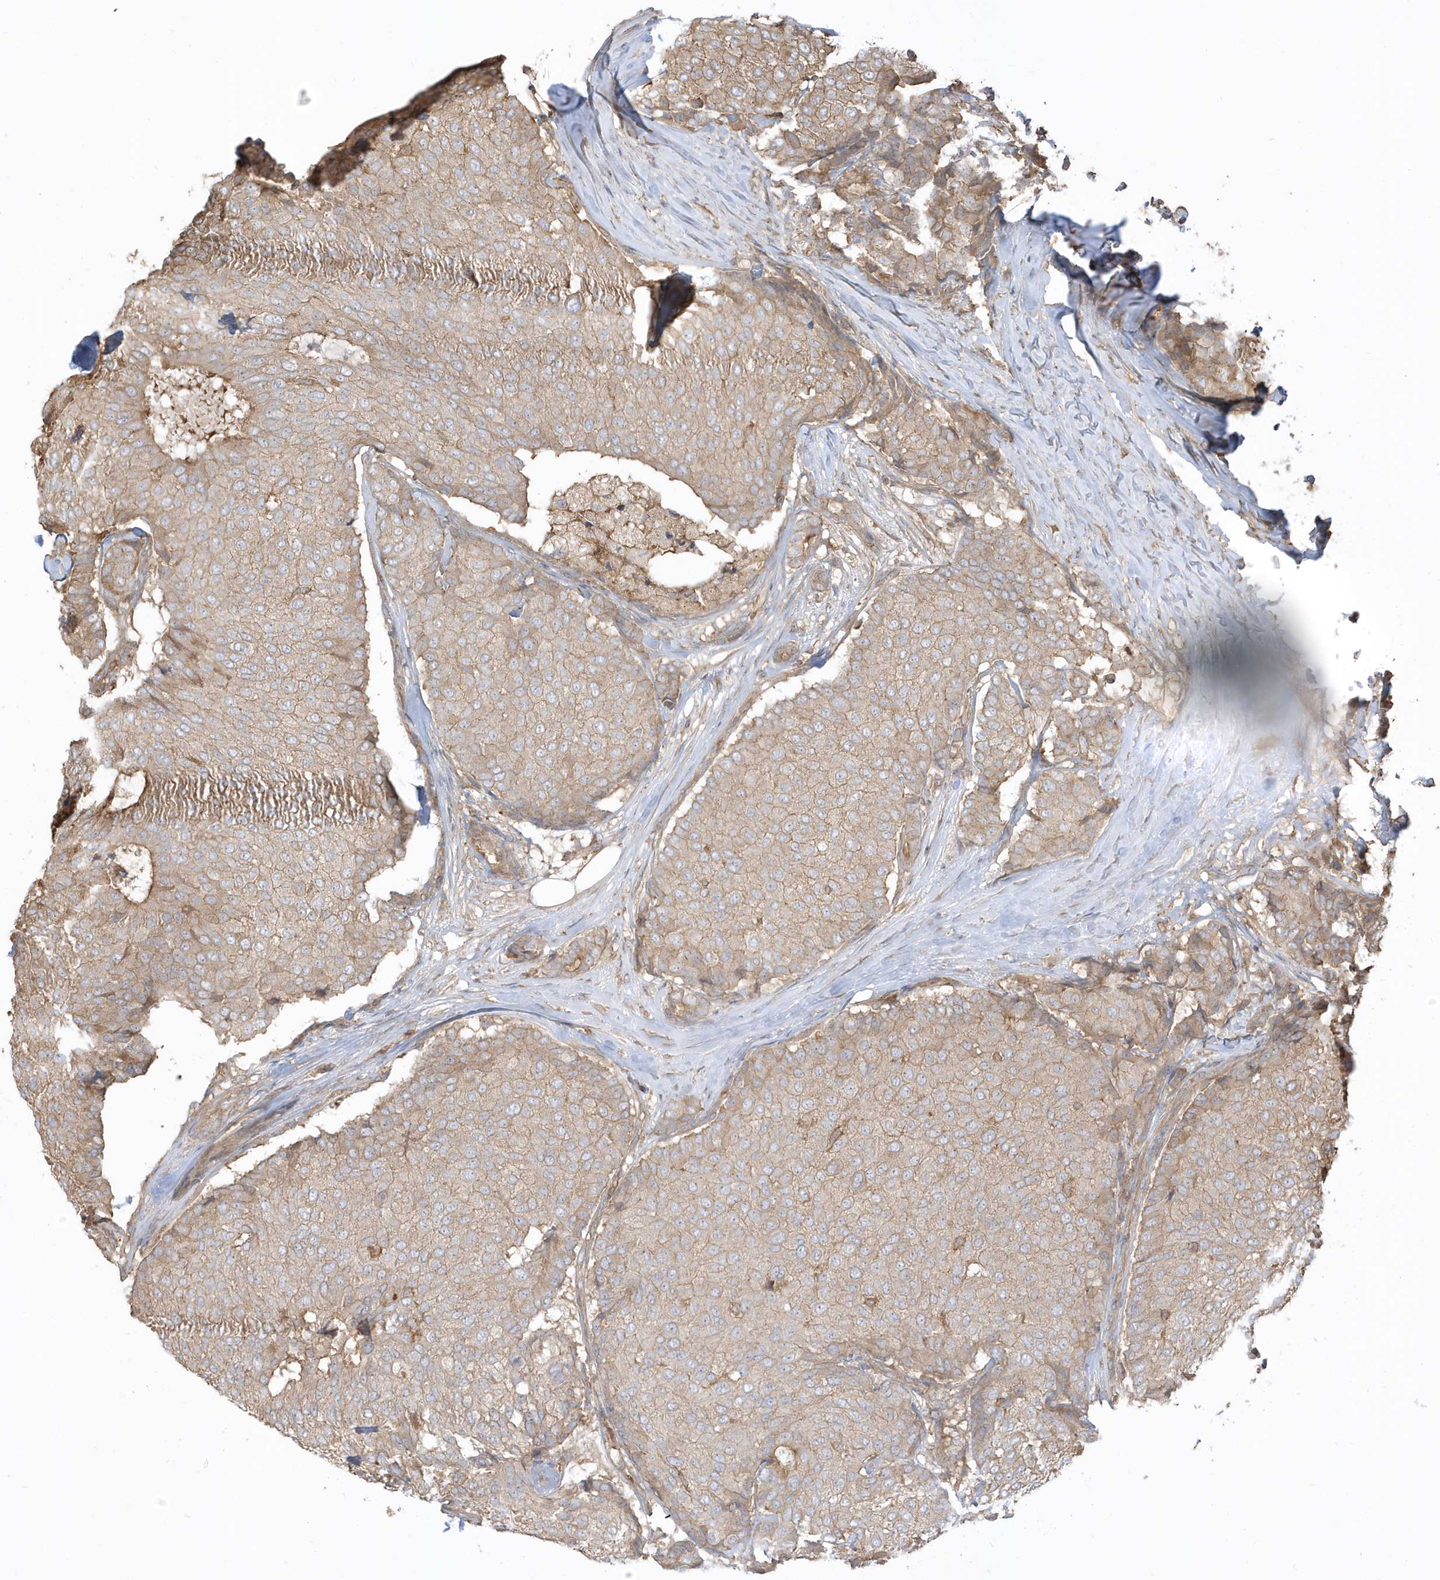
{"staining": {"intensity": "weak", "quantity": ">75%", "location": "cytoplasmic/membranous"}, "tissue": "breast cancer", "cell_type": "Tumor cells", "image_type": "cancer", "snomed": [{"axis": "morphology", "description": "Duct carcinoma"}, {"axis": "topography", "description": "Breast"}], "caption": "This is a histology image of immunohistochemistry (IHC) staining of breast cancer (intraductal carcinoma), which shows weak staining in the cytoplasmic/membranous of tumor cells.", "gene": "ZBTB8A", "patient": {"sex": "female", "age": 75}}